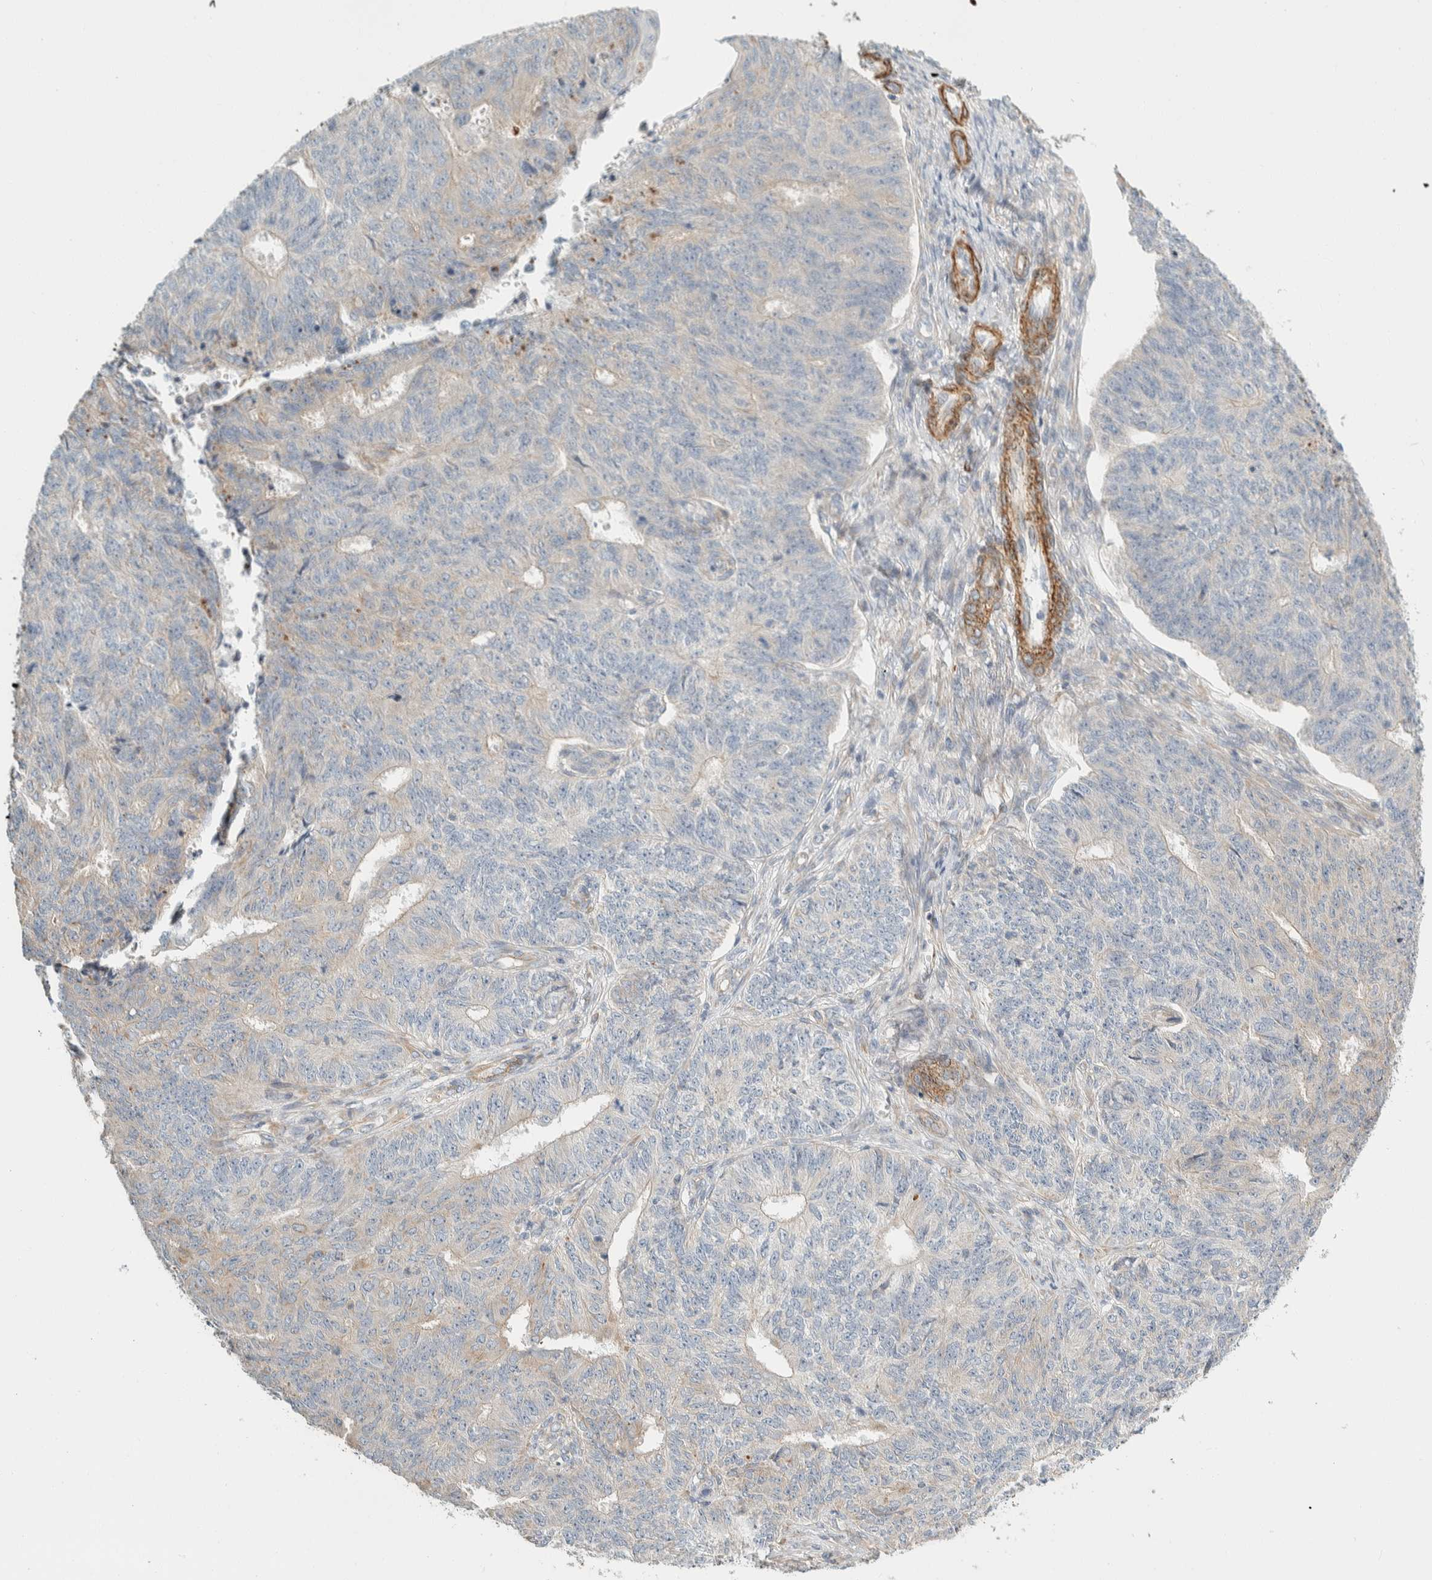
{"staining": {"intensity": "negative", "quantity": "none", "location": "none"}, "tissue": "endometrial cancer", "cell_type": "Tumor cells", "image_type": "cancer", "snomed": [{"axis": "morphology", "description": "Adenocarcinoma, NOS"}, {"axis": "topography", "description": "Endometrium"}], "caption": "The image exhibits no significant staining in tumor cells of endometrial cancer (adenocarcinoma).", "gene": "CDR2", "patient": {"sex": "female", "age": 32}}